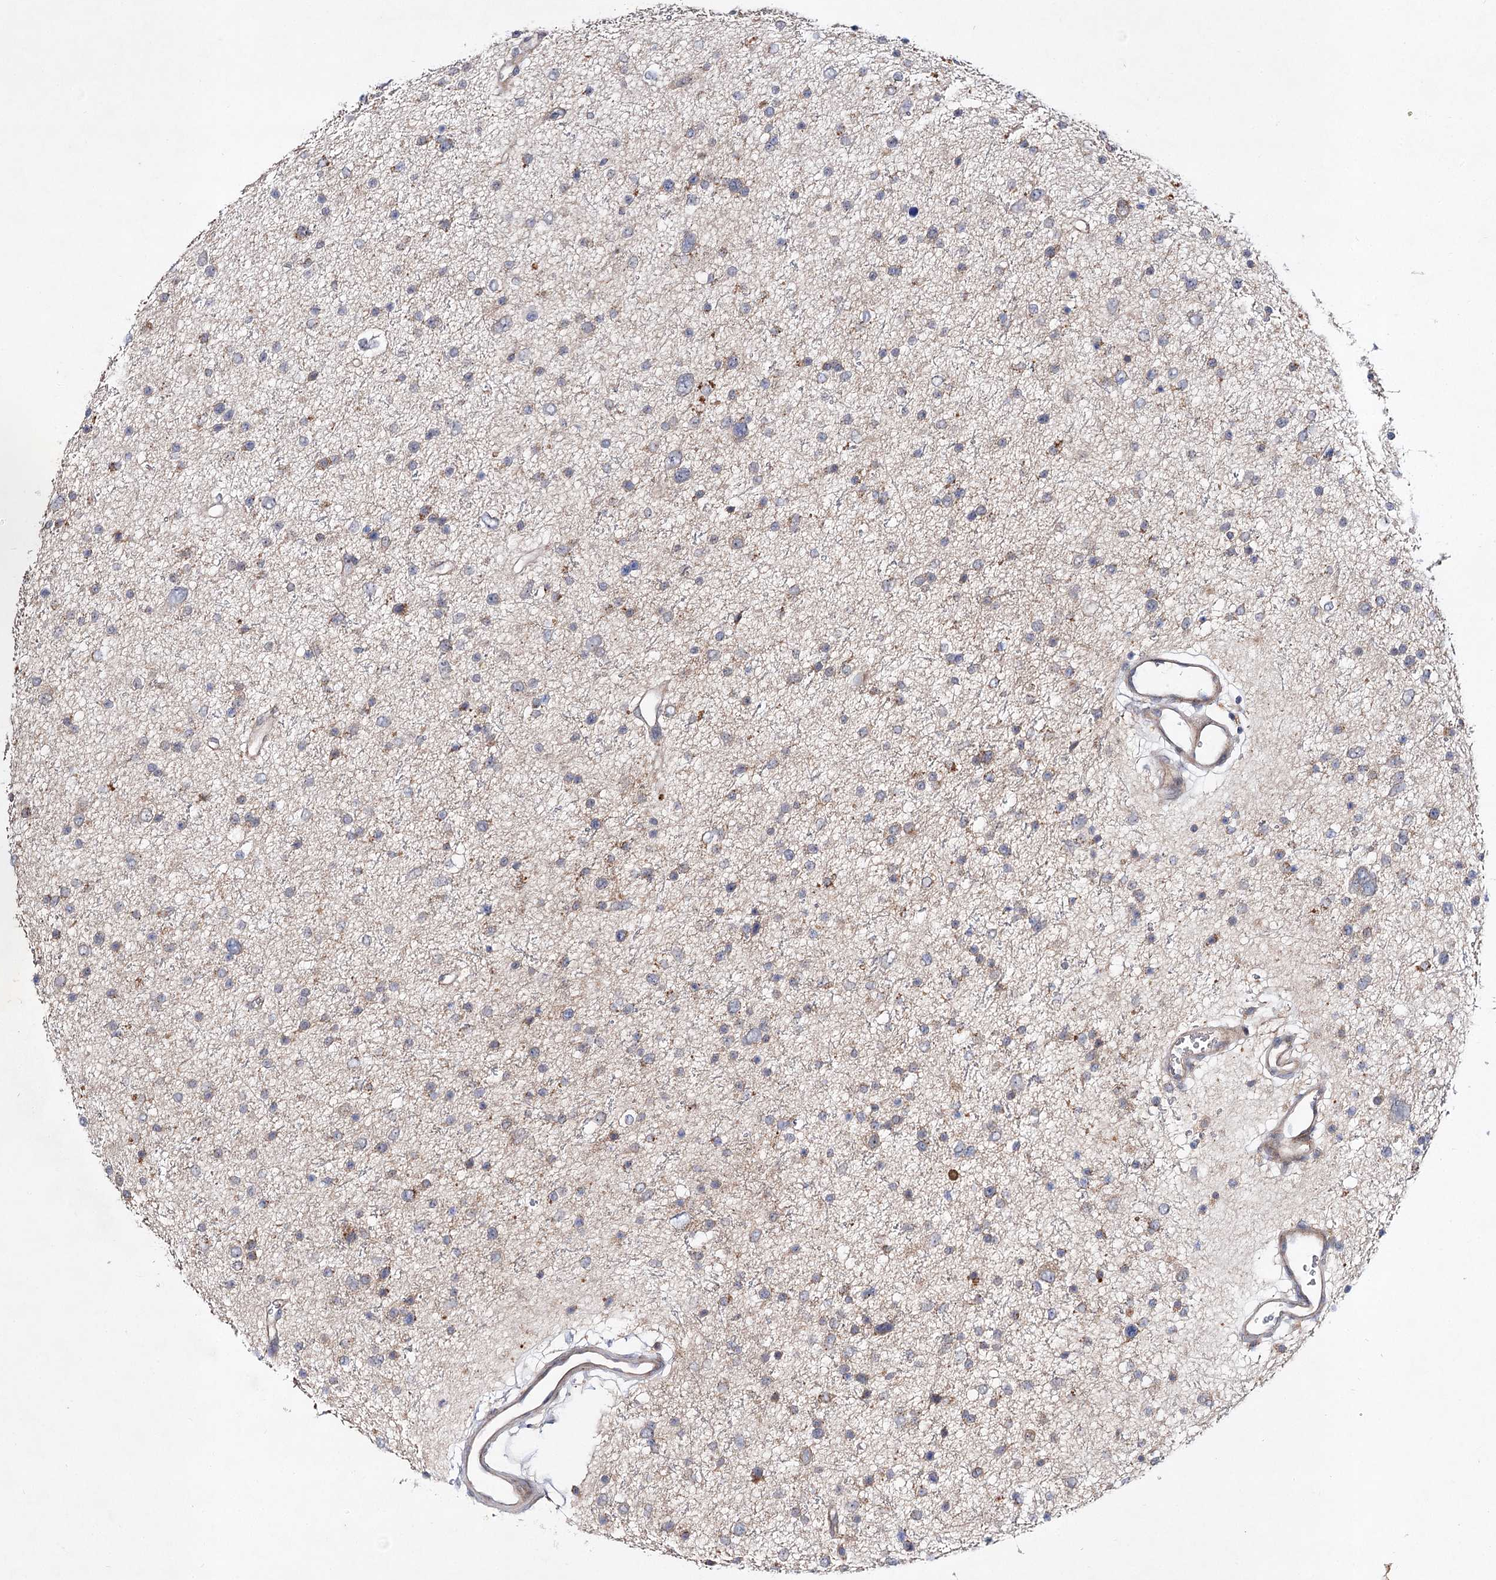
{"staining": {"intensity": "weak", "quantity": "<25%", "location": "cytoplasmic/membranous"}, "tissue": "glioma", "cell_type": "Tumor cells", "image_type": "cancer", "snomed": [{"axis": "morphology", "description": "Glioma, malignant, Low grade"}, {"axis": "topography", "description": "Brain"}], "caption": "This is a micrograph of immunohistochemistry (IHC) staining of low-grade glioma (malignant), which shows no staining in tumor cells. (DAB (3,3'-diaminobenzidine) immunohistochemistry, high magnification).", "gene": "ARHGAP32", "patient": {"sex": "female", "age": 37}}